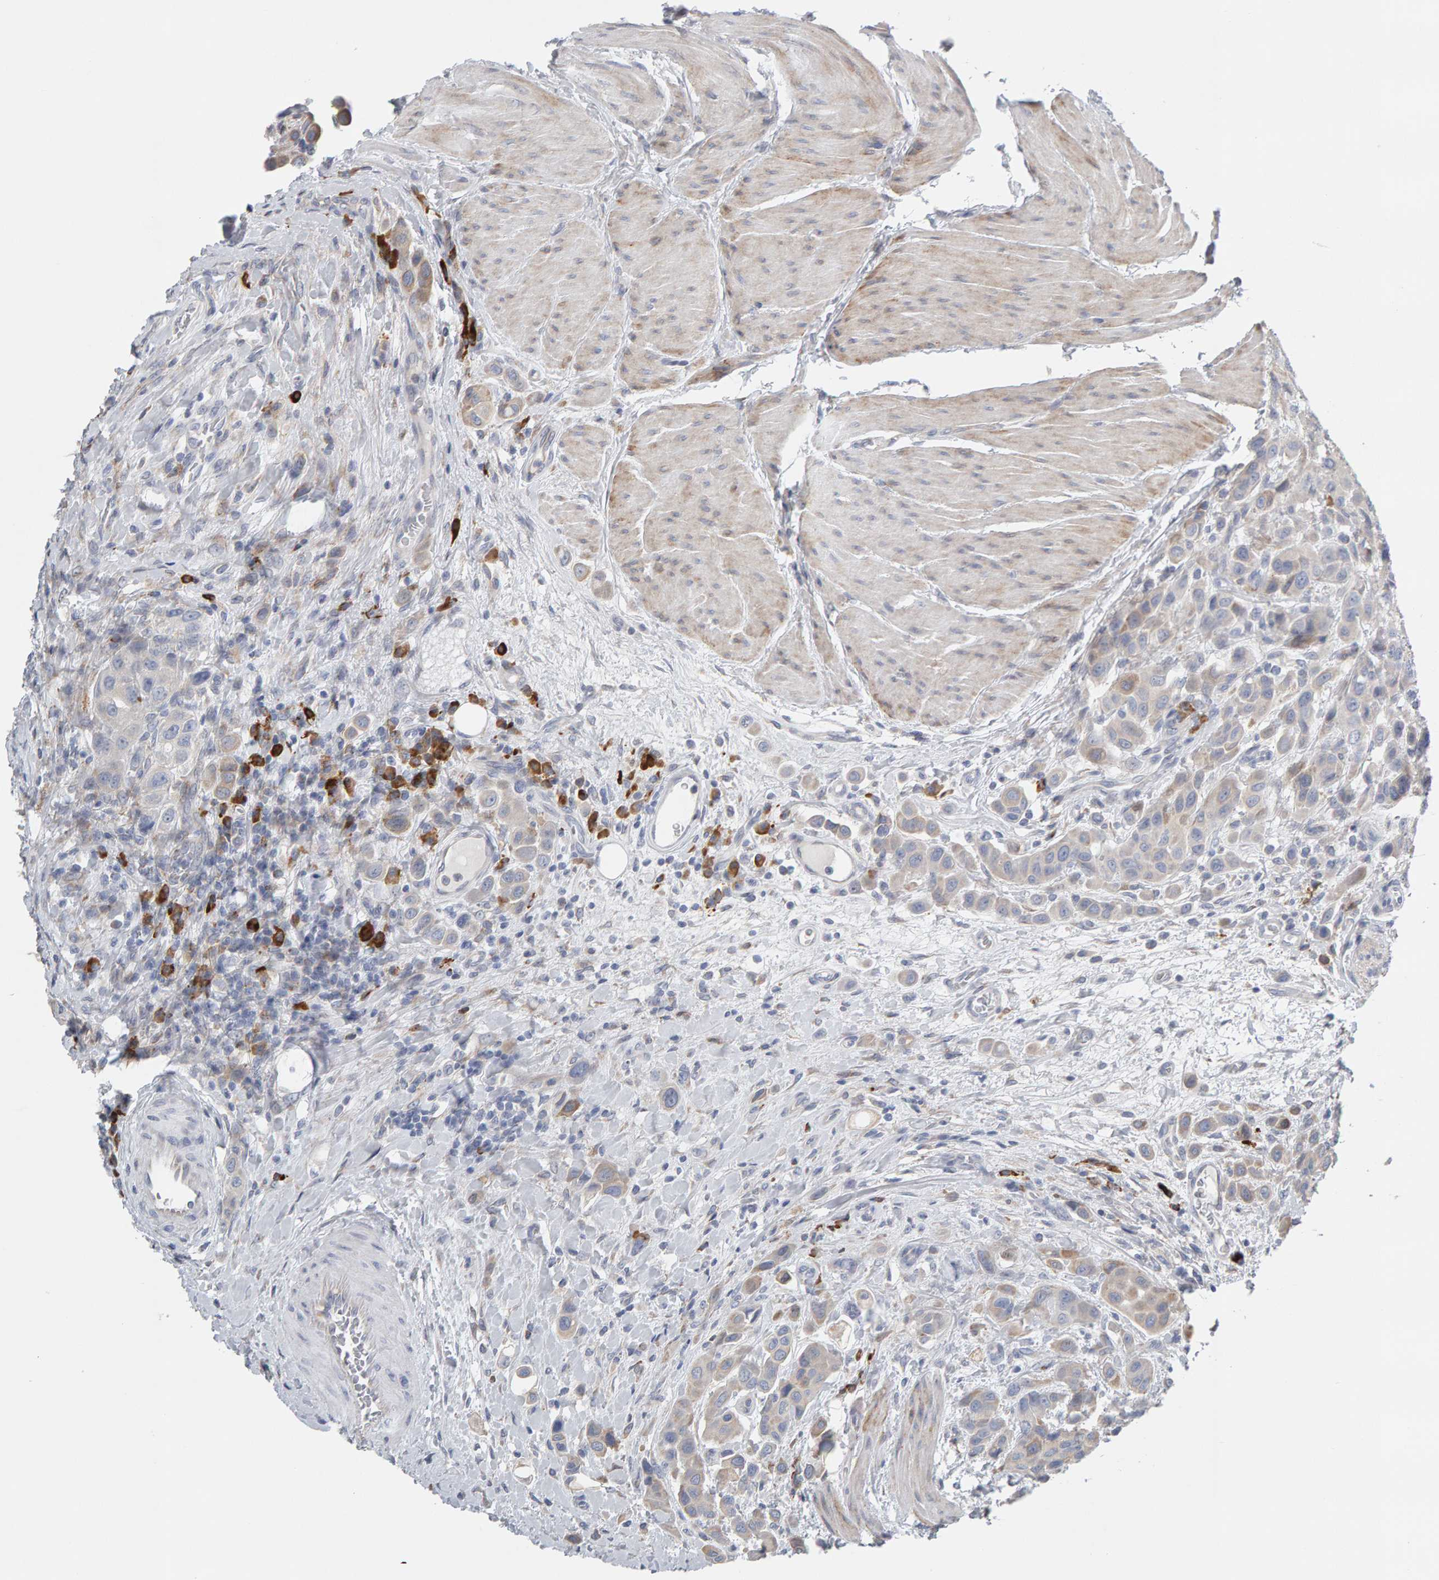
{"staining": {"intensity": "weak", "quantity": "<25%", "location": "cytoplasmic/membranous"}, "tissue": "urothelial cancer", "cell_type": "Tumor cells", "image_type": "cancer", "snomed": [{"axis": "morphology", "description": "Urothelial carcinoma, High grade"}, {"axis": "topography", "description": "Urinary bladder"}], "caption": "The immunohistochemistry (IHC) micrograph has no significant expression in tumor cells of urothelial carcinoma (high-grade) tissue.", "gene": "ENGASE", "patient": {"sex": "male", "age": 50}}